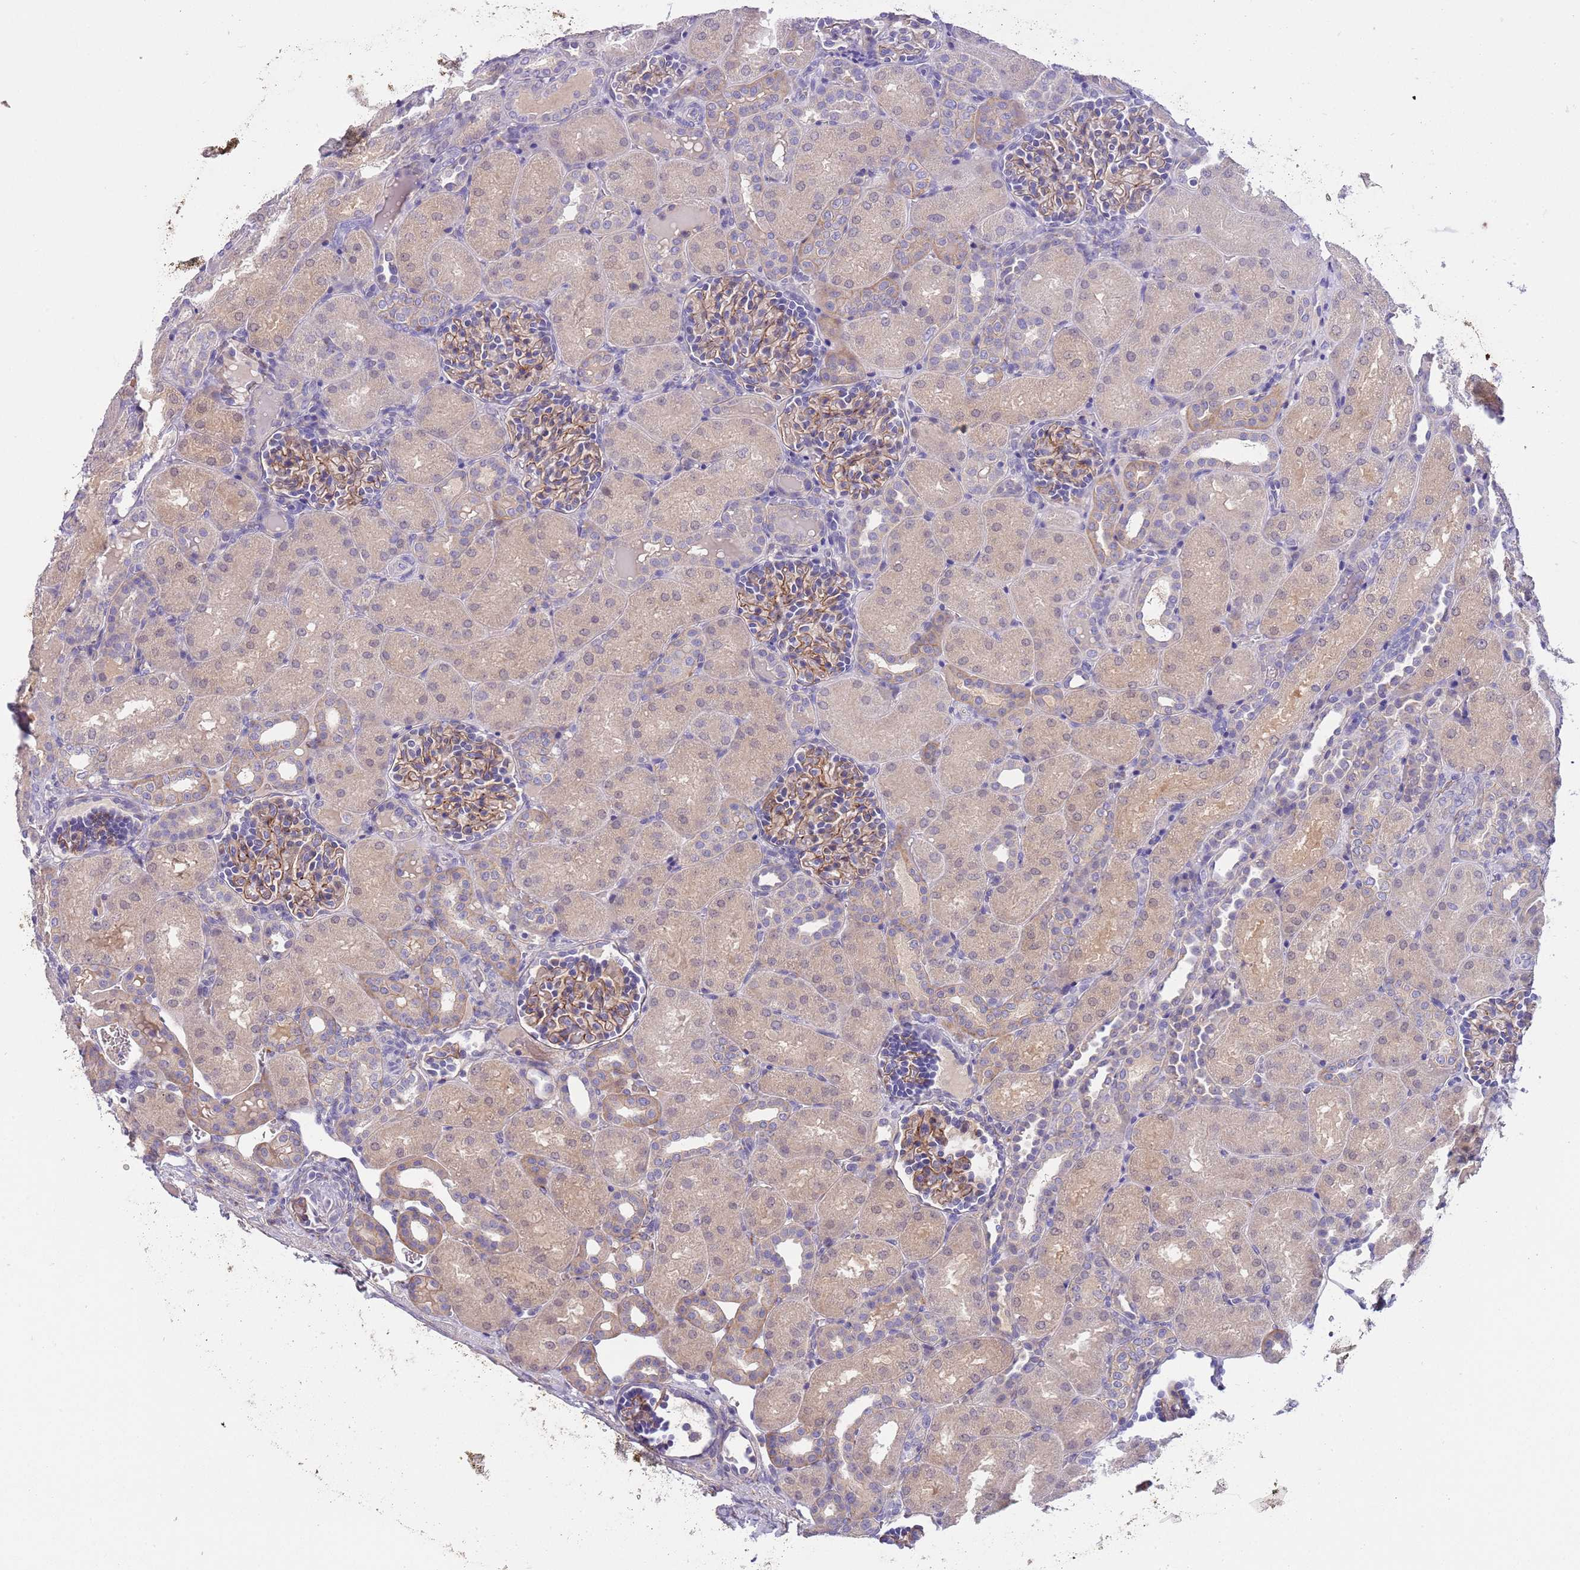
{"staining": {"intensity": "weak", "quantity": "25%-75%", "location": "cytoplasmic/membranous"}, "tissue": "kidney", "cell_type": "Cells in glomeruli", "image_type": "normal", "snomed": [{"axis": "morphology", "description": "Normal tissue, NOS"}, {"axis": "topography", "description": "Kidney"}], "caption": "Immunohistochemistry (IHC) (DAB) staining of normal kidney exhibits weak cytoplasmic/membranous protein positivity in about 25%-75% of cells in glomeruli.", "gene": "CFAP73", "patient": {"sex": "male", "age": 1}}